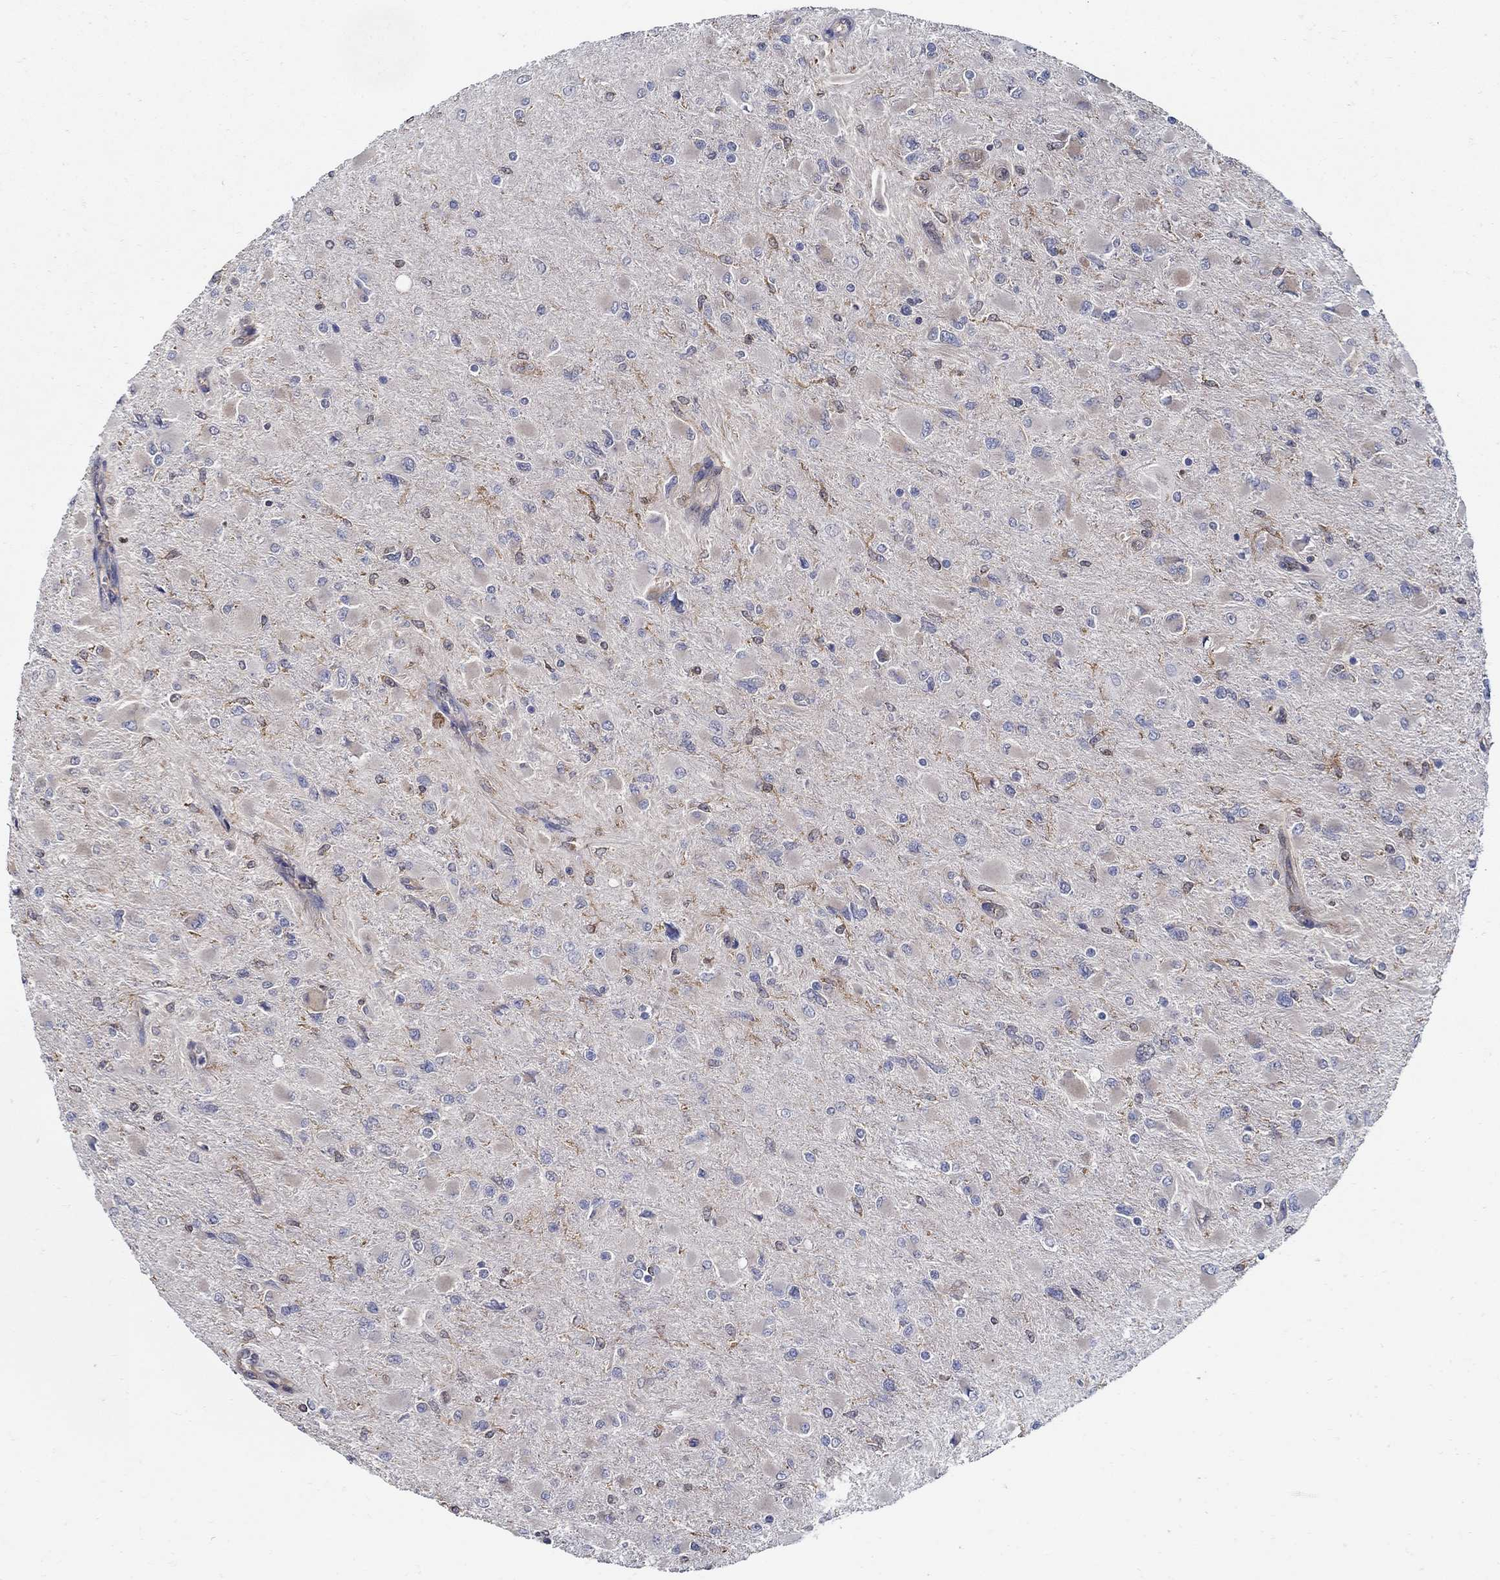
{"staining": {"intensity": "negative", "quantity": "none", "location": "none"}, "tissue": "glioma", "cell_type": "Tumor cells", "image_type": "cancer", "snomed": [{"axis": "morphology", "description": "Glioma, malignant, High grade"}, {"axis": "topography", "description": "Cerebral cortex"}], "caption": "High magnification brightfield microscopy of glioma stained with DAB (3,3'-diaminobenzidine) (brown) and counterstained with hematoxylin (blue): tumor cells show no significant expression.", "gene": "MTHFR", "patient": {"sex": "female", "age": 36}}